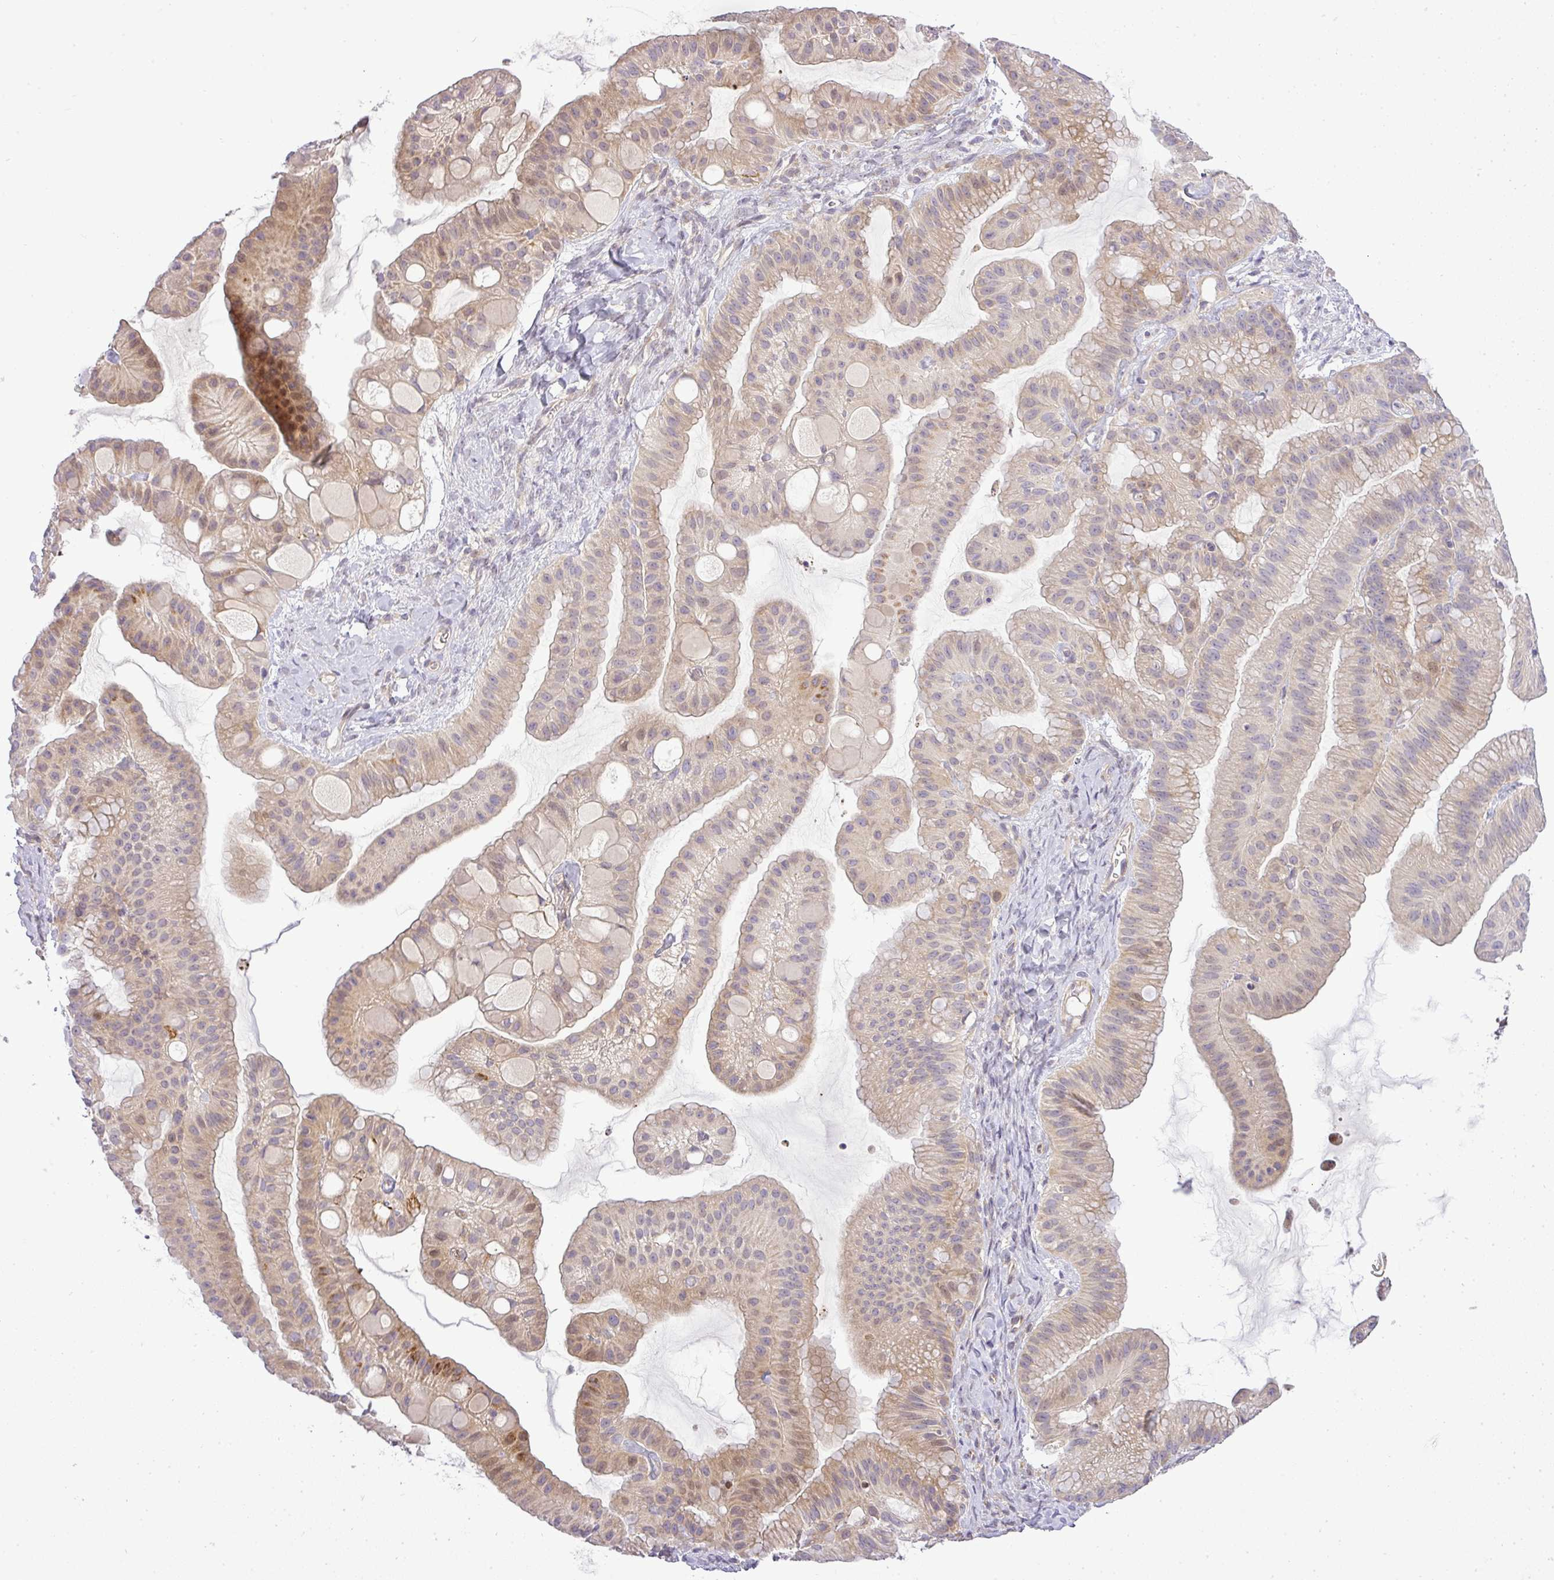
{"staining": {"intensity": "moderate", "quantity": "<25%", "location": "cytoplasmic/membranous"}, "tissue": "ovarian cancer", "cell_type": "Tumor cells", "image_type": "cancer", "snomed": [{"axis": "morphology", "description": "Cystadenocarcinoma, mucinous, NOS"}, {"axis": "topography", "description": "Ovary"}], "caption": "DAB immunohistochemical staining of ovarian cancer (mucinous cystadenocarcinoma) demonstrates moderate cytoplasmic/membranous protein positivity in approximately <25% of tumor cells.", "gene": "ZDHHC1", "patient": {"sex": "female", "age": 61}}